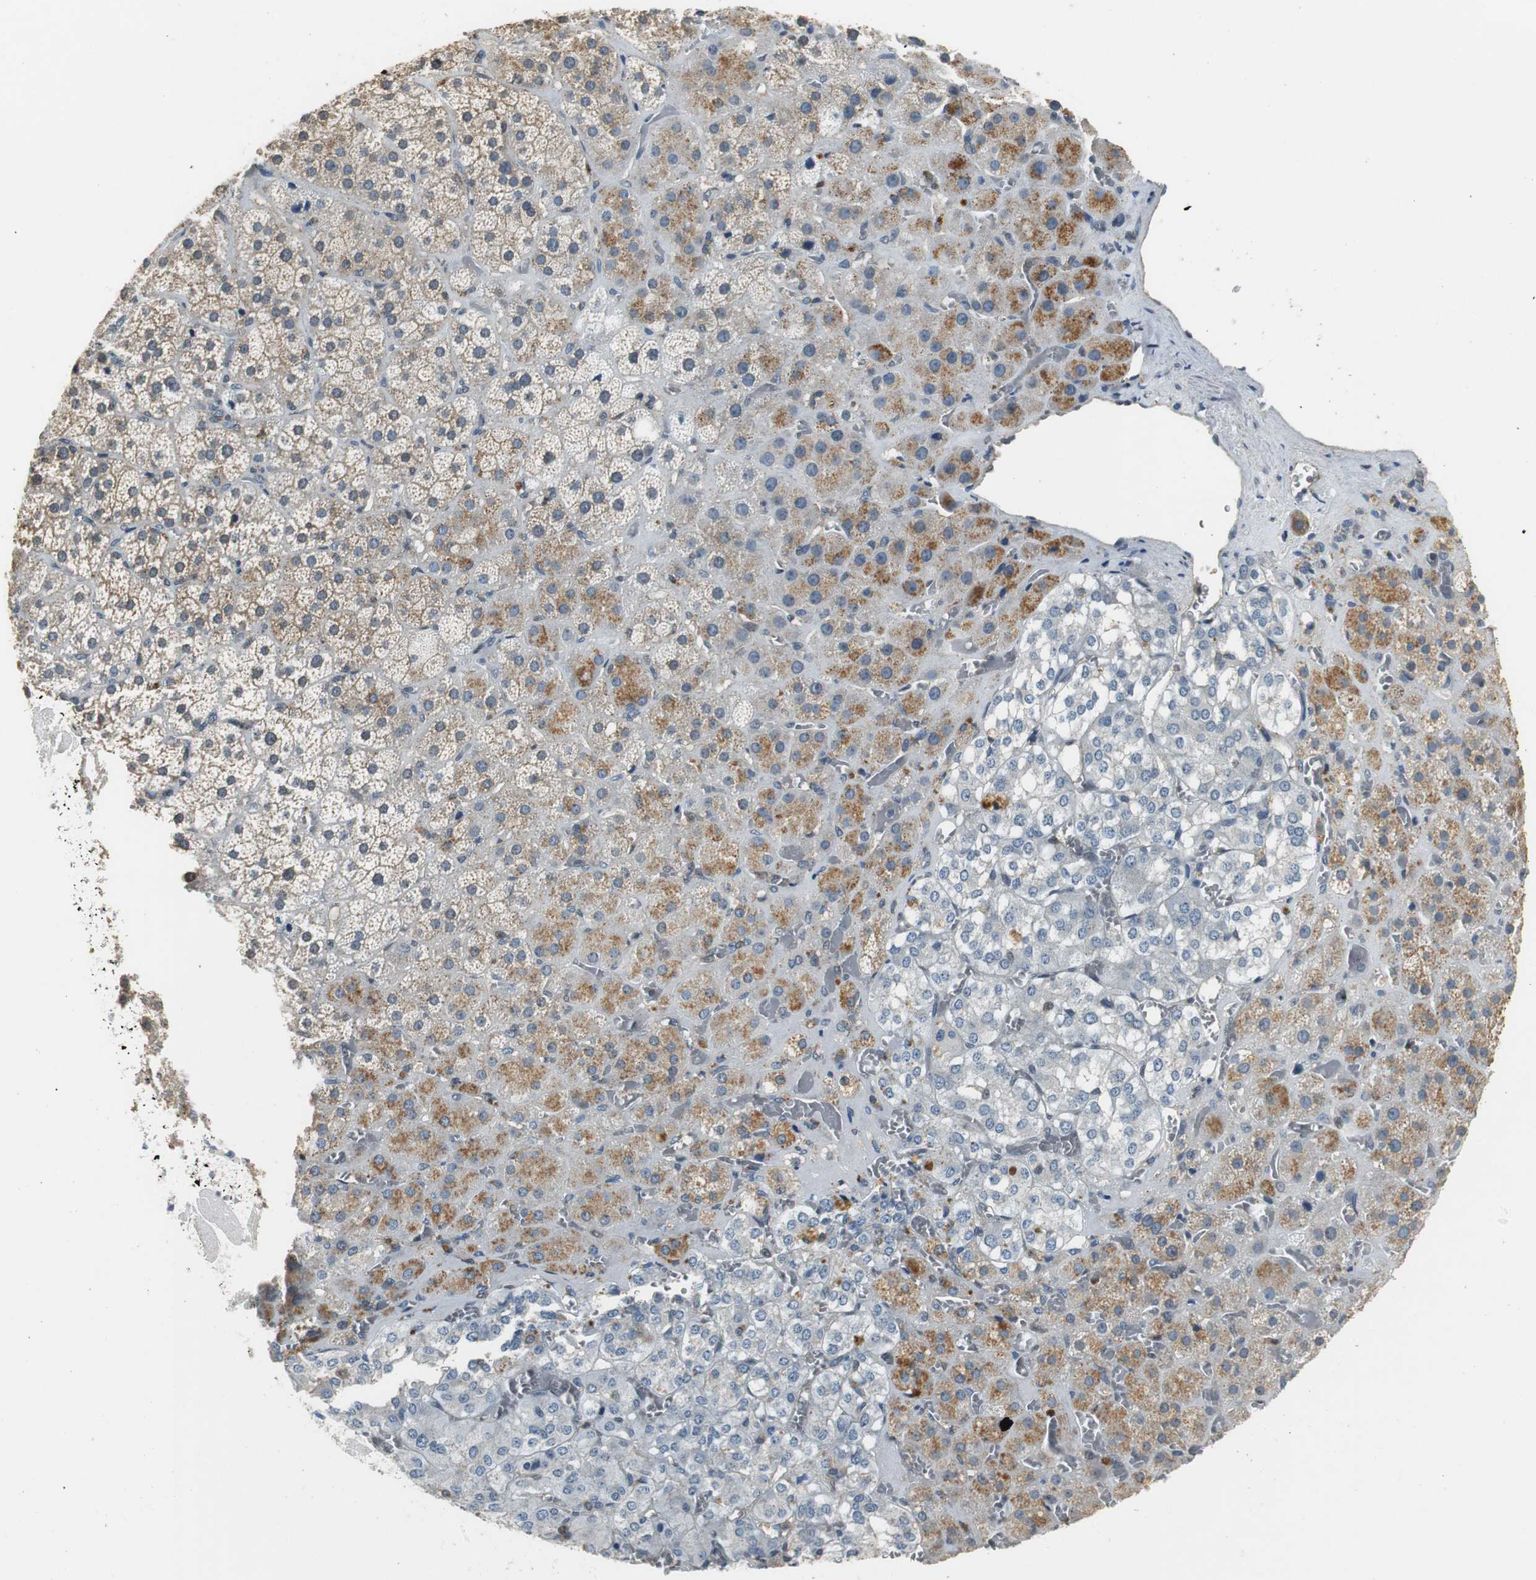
{"staining": {"intensity": "moderate", "quantity": ">75%", "location": "cytoplasmic/membranous"}, "tissue": "adrenal gland", "cell_type": "Glandular cells", "image_type": "normal", "snomed": [{"axis": "morphology", "description": "Normal tissue, NOS"}, {"axis": "topography", "description": "Adrenal gland"}], "caption": "Immunohistochemical staining of normal human adrenal gland shows medium levels of moderate cytoplasmic/membranous positivity in approximately >75% of glandular cells. (DAB IHC, brown staining for protein, blue staining for nuclei).", "gene": "GSDMD", "patient": {"sex": "female", "age": 71}}